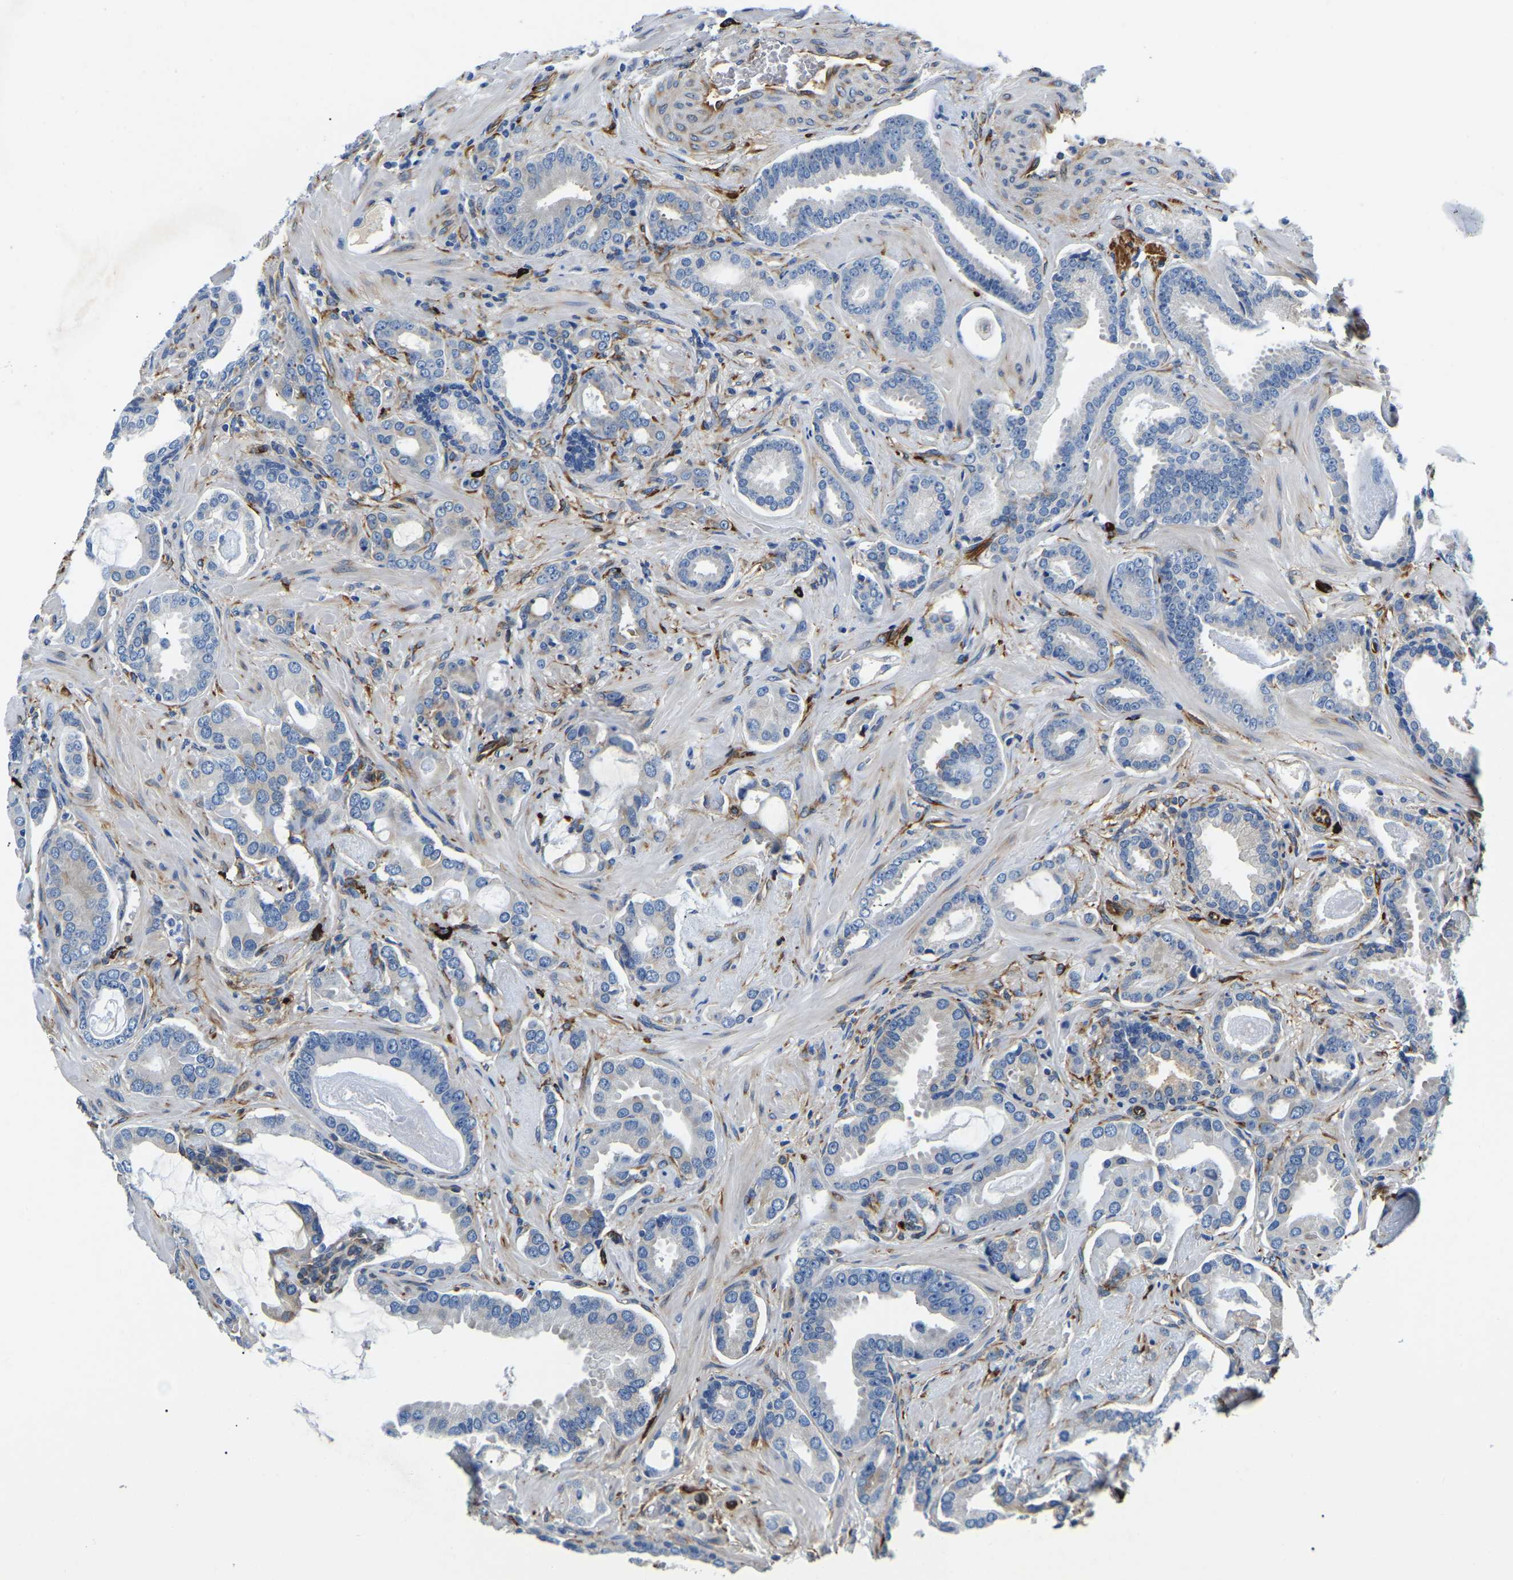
{"staining": {"intensity": "negative", "quantity": "none", "location": "none"}, "tissue": "prostate cancer", "cell_type": "Tumor cells", "image_type": "cancer", "snomed": [{"axis": "morphology", "description": "Adenocarcinoma, Low grade"}, {"axis": "topography", "description": "Prostate"}], "caption": "A high-resolution photomicrograph shows immunohistochemistry (IHC) staining of prostate low-grade adenocarcinoma, which displays no significant expression in tumor cells.", "gene": "DUSP8", "patient": {"sex": "male", "age": 53}}